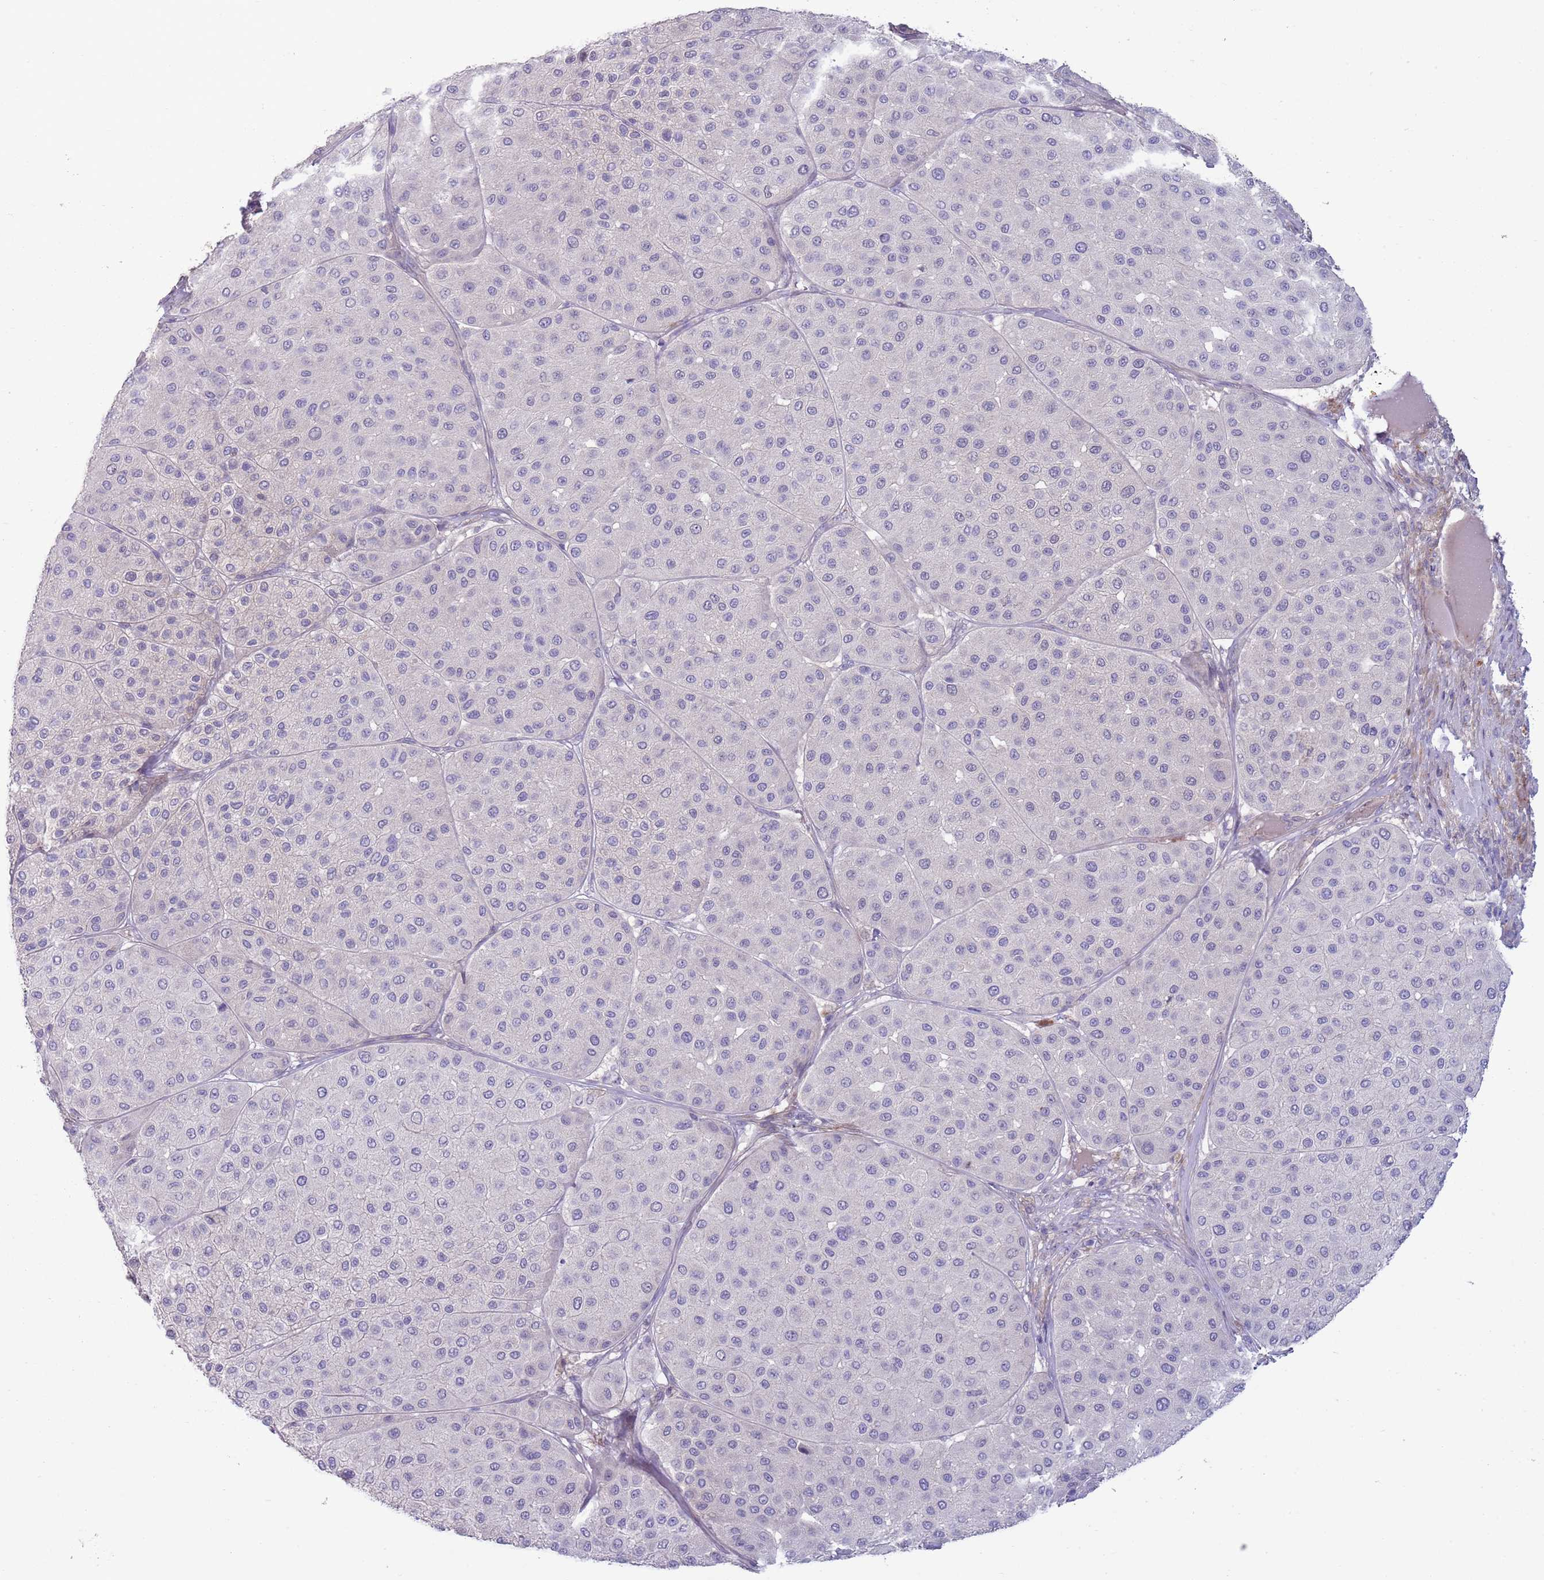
{"staining": {"intensity": "negative", "quantity": "none", "location": "none"}, "tissue": "melanoma", "cell_type": "Tumor cells", "image_type": "cancer", "snomed": [{"axis": "morphology", "description": "Malignant melanoma, Metastatic site"}, {"axis": "topography", "description": "Smooth muscle"}], "caption": "DAB (3,3'-diaminobenzidine) immunohistochemical staining of malignant melanoma (metastatic site) reveals no significant positivity in tumor cells.", "gene": "TINAGL1", "patient": {"sex": "male", "age": 41}}